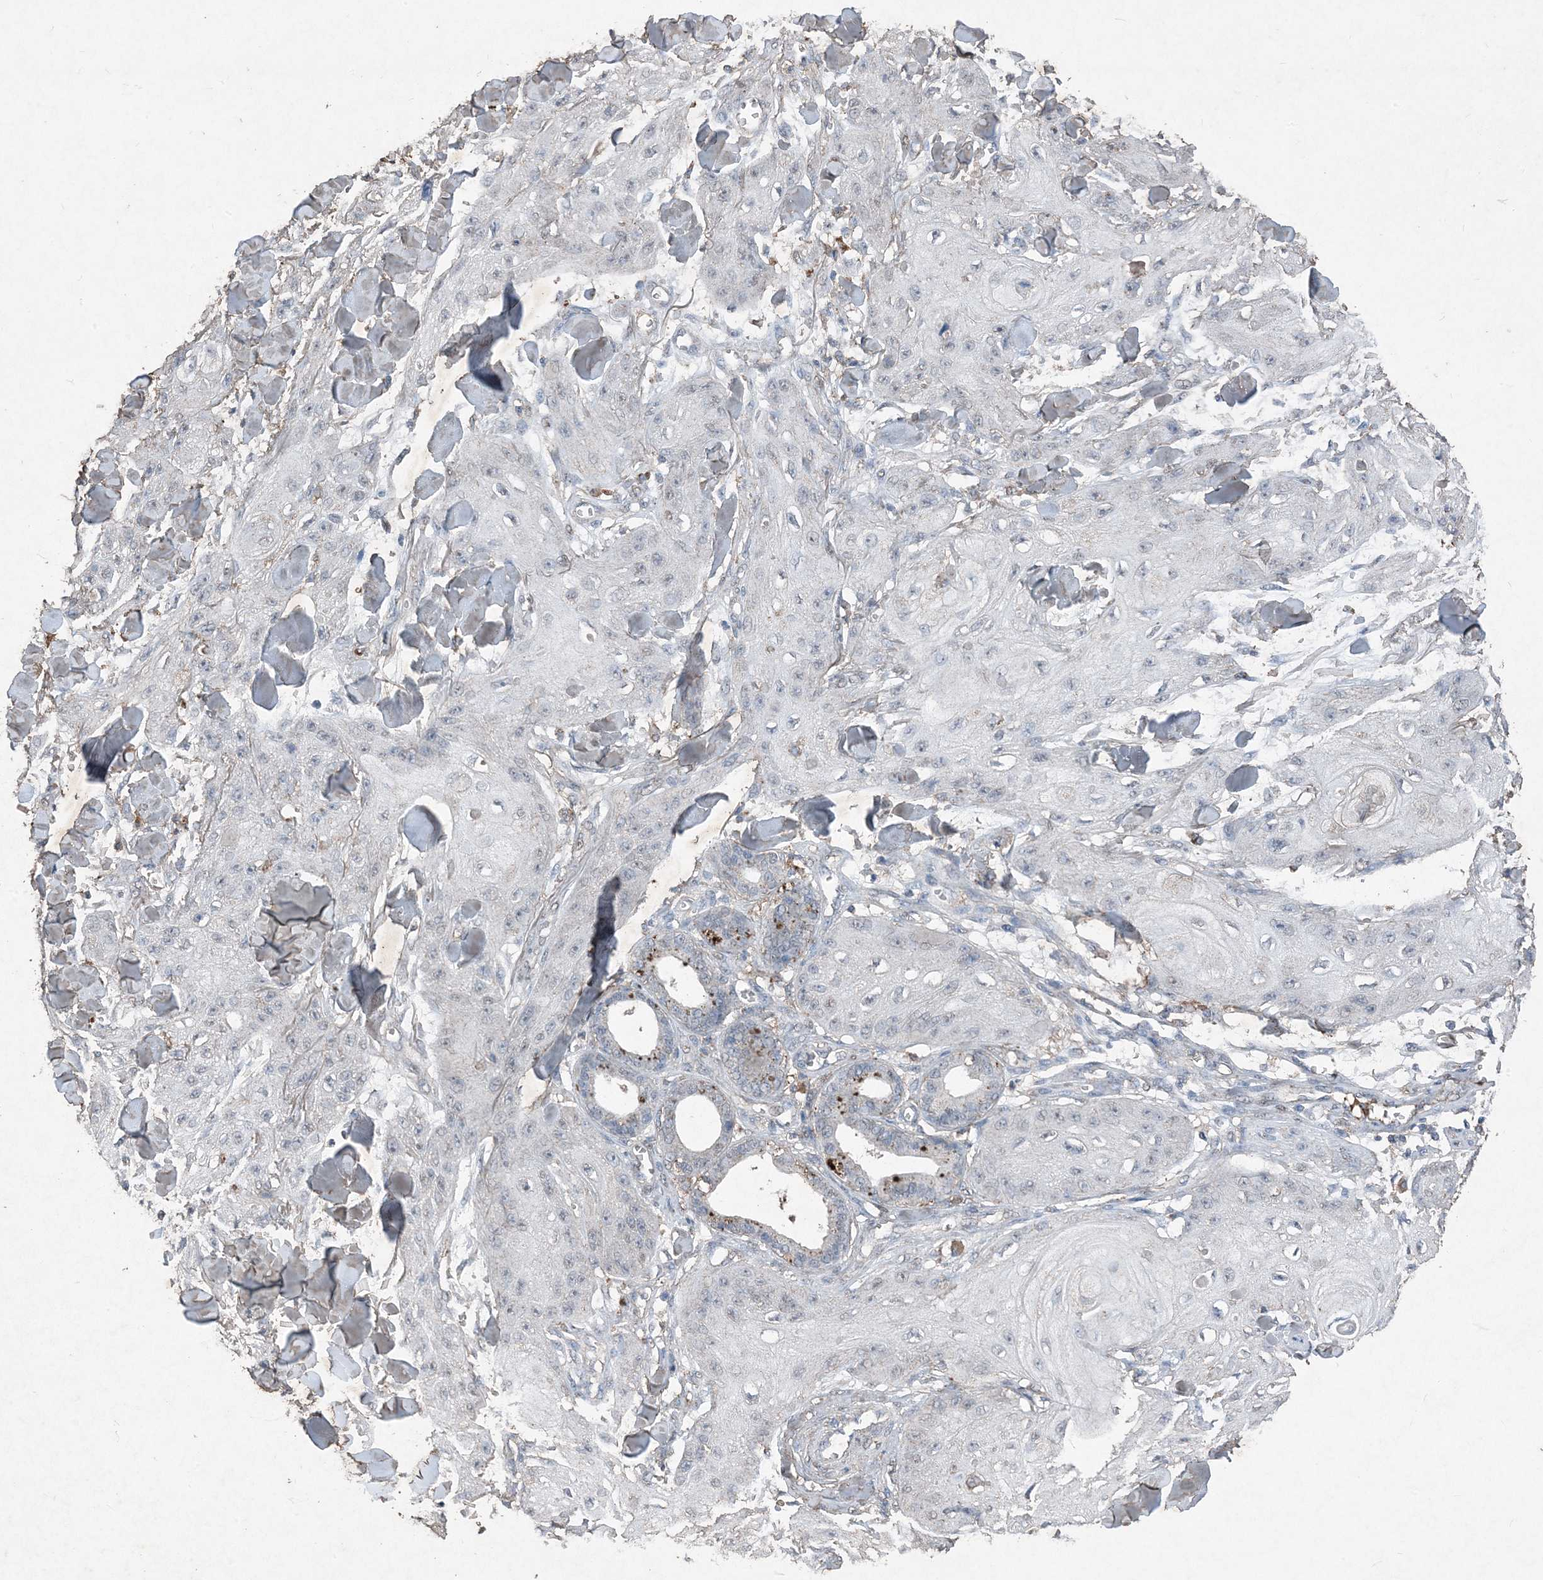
{"staining": {"intensity": "negative", "quantity": "none", "location": "none"}, "tissue": "skin cancer", "cell_type": "Tumor cells", "image_type": "cancer", "snomed": [{"axis": "morphology", "description": "Squamous cell carcinoma, NOS"}, {"axis": "topography", "description": "Skin"}], "caption": "This is an immunohistochemistry (IHC) histopathology image of squamous cell carcinoma (skin). There is no staining in tumor cells.", "gene": "FCN3", "patient": {"sex": "male", "age": 74}}